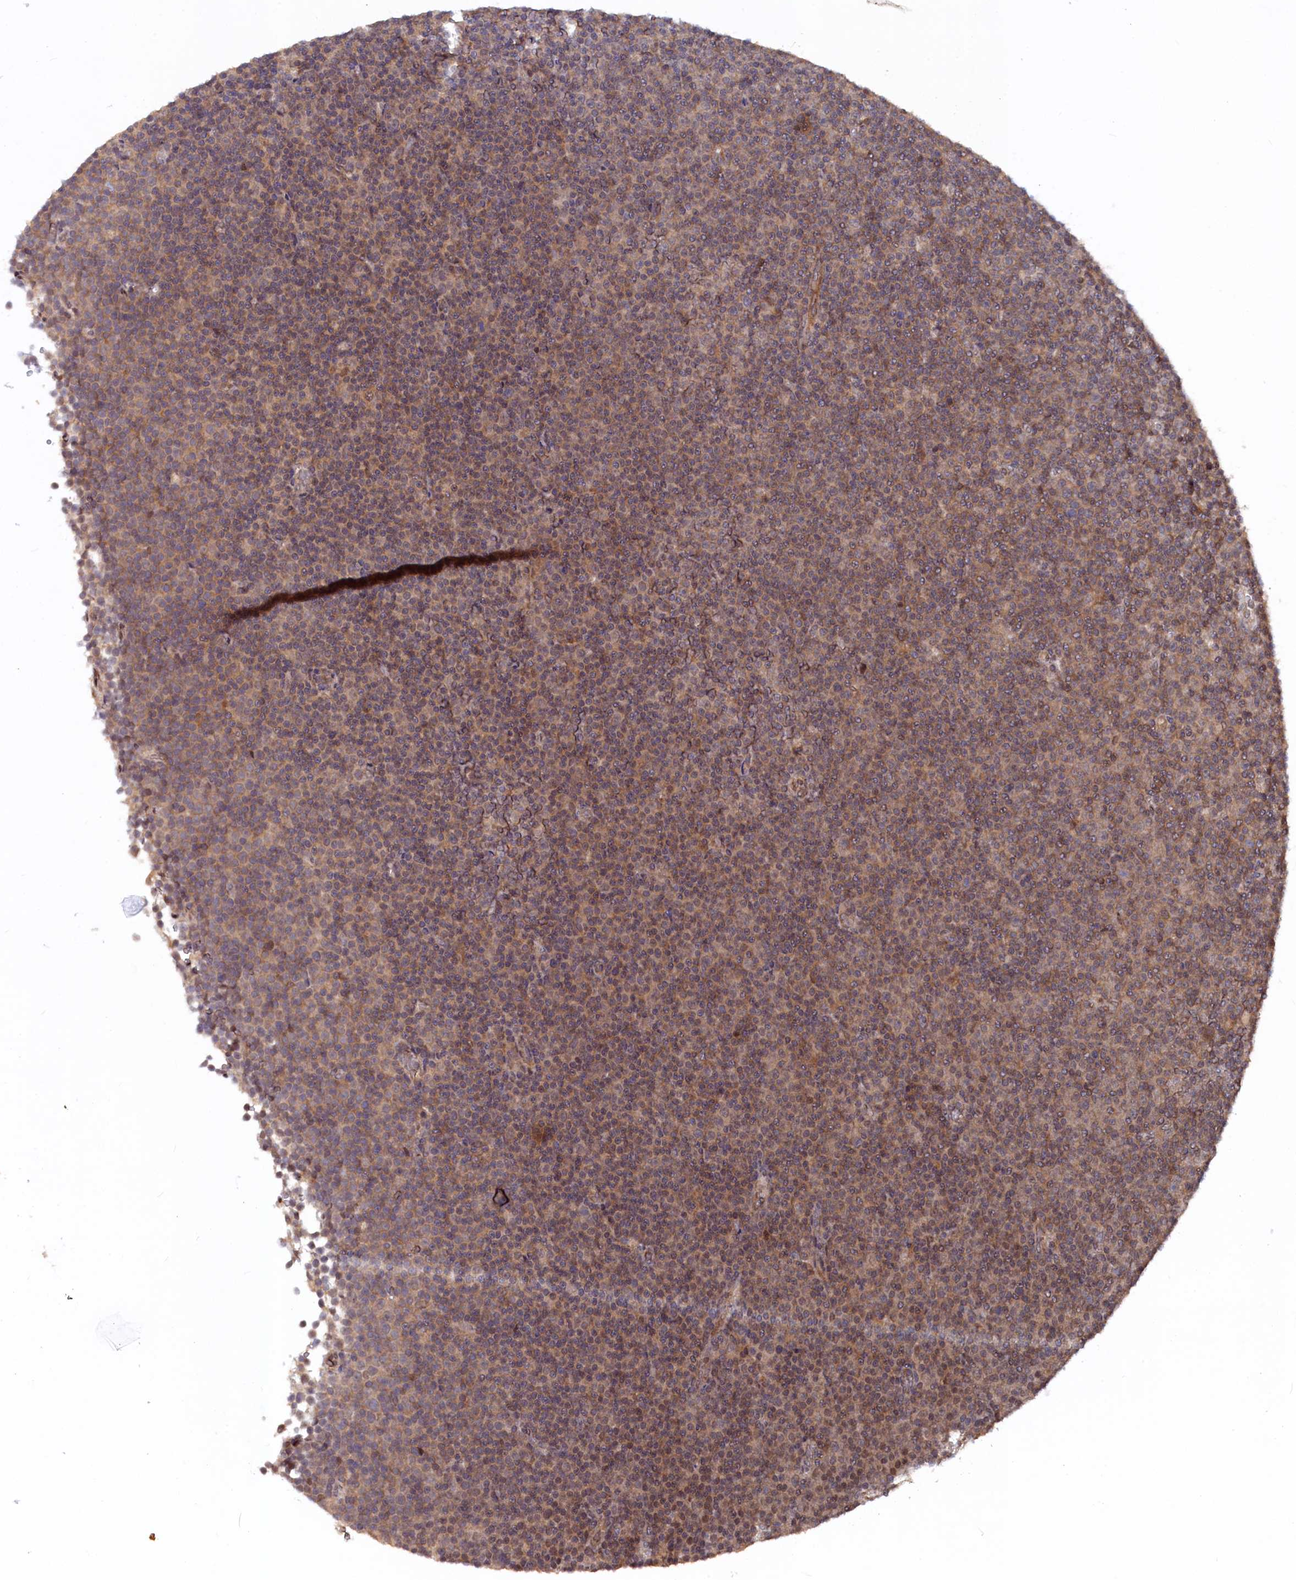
{"staining": {"intensity": "moderate", "quantity": ">75%", "location": "cytoplasmic/membranous"}, "tissue": "lymphoma", "cell_type": "Tumor cells", "image_type": "cancer", "snomed": [{"axis": "morphology", "description": "Malignant lymphoma, non-Hodgkin's type, Low grade"}, {"axis": "topography", "description": "Lymph node"}], "caption": "An image showing moderate cytoplasmic/membranous expression in approximately >75% of tumor cells in malignant lymphoma, non-Hodgkin's type (low-grade), as visualized by brown immunohistochemical staining.", "gene": "TMC5", "patient": {"sex": "female", "age": 67}}